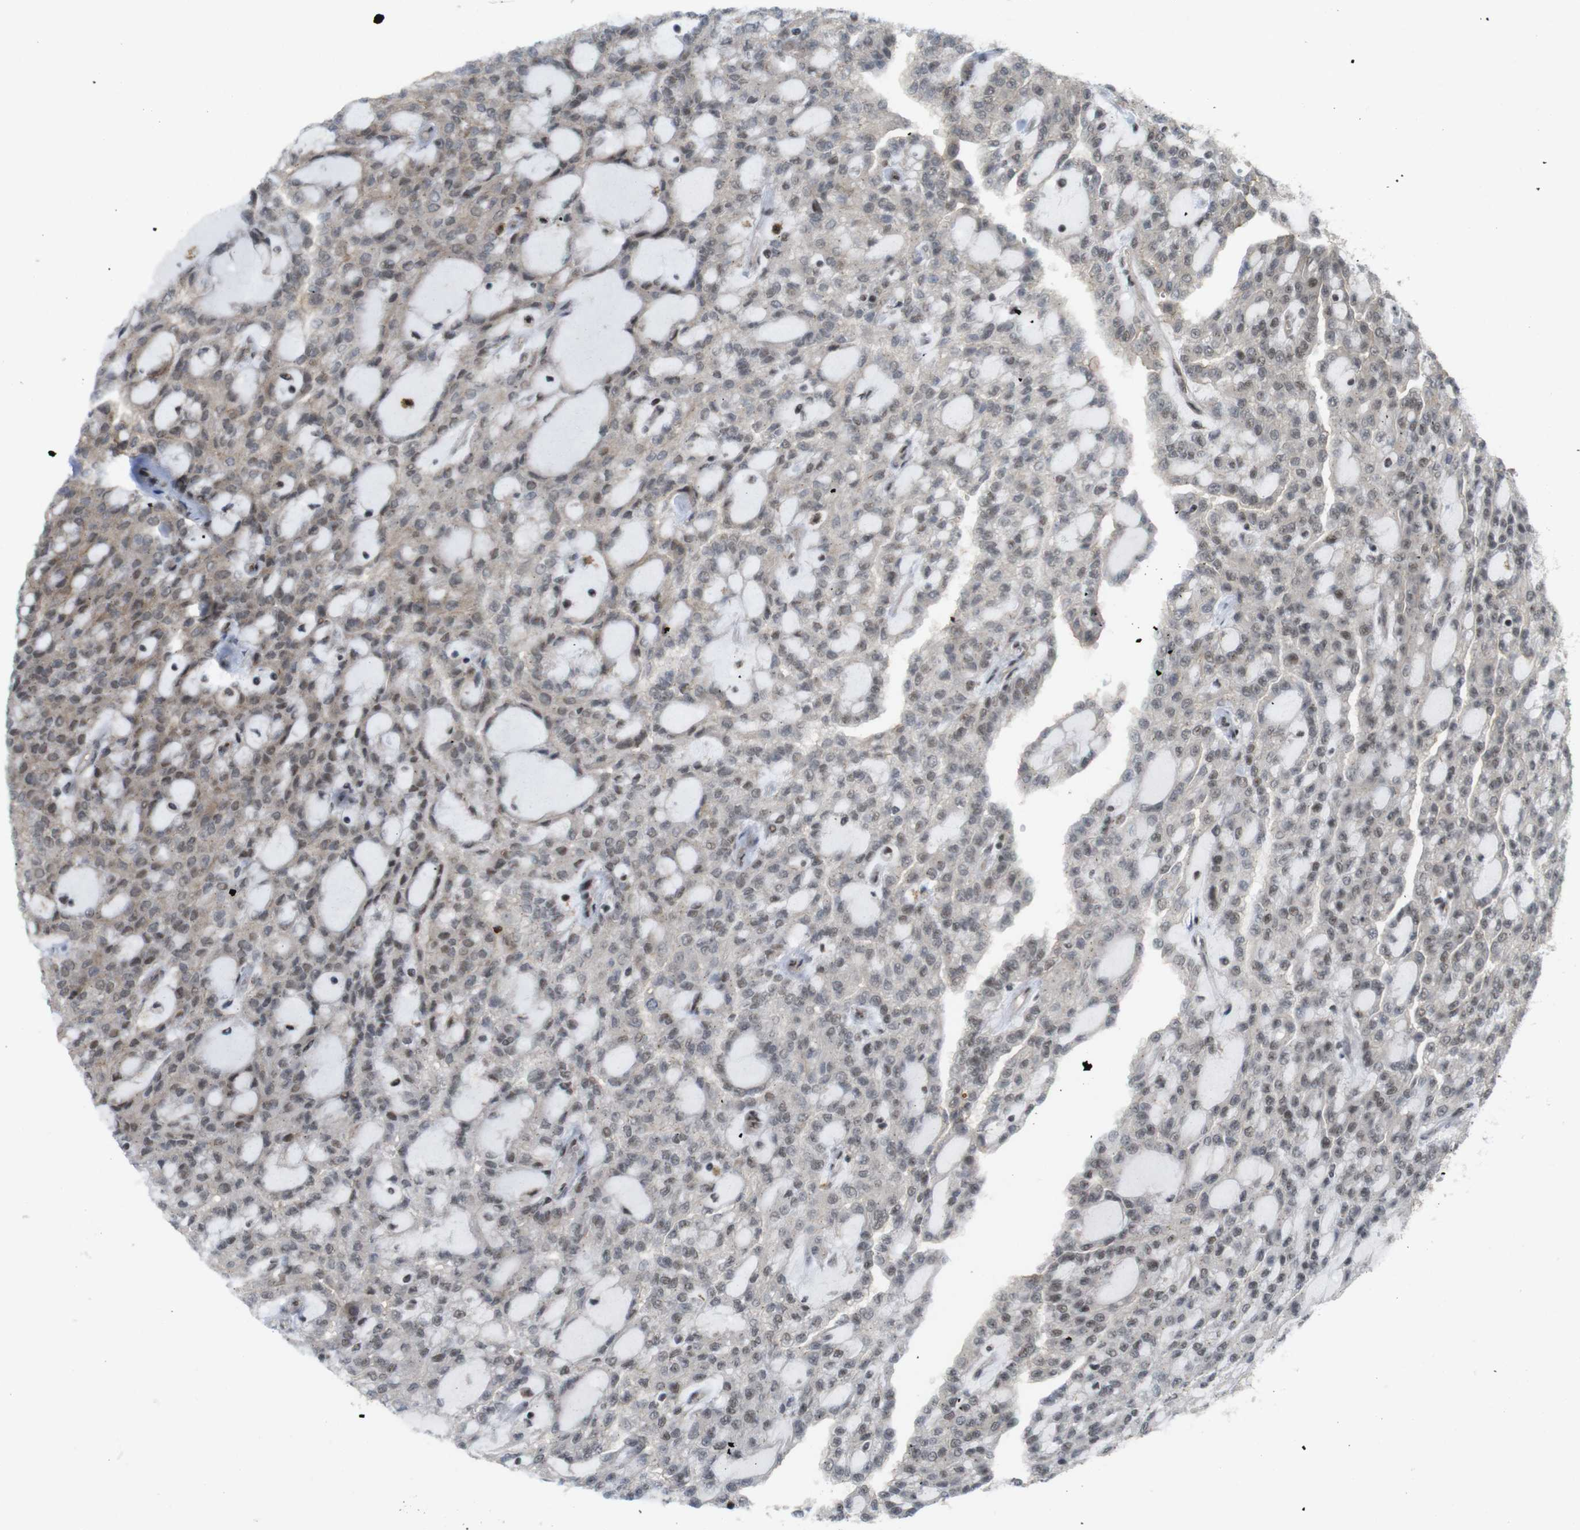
{"staining": {"intensity": "moderate", "quantity": ">75%", "location": "nuclear"}, "tissue": "renal cancer", "cell_type": "Tumor cells", "image_type": "cancer", "snomed": [{"axis": "morphology", "description": "Adenocarcinoma, NOS"}, {"axis": "topography", "description": "Kidney"}], "caption": "Tumor cells show moderate nuclear positivity in about >75% of cells in renal cancer. (DAB (3,3'-diaminobenzidine) = brown stain, brightfield microscopy at high magnification).", "gene": "SP2", "patient": {"sex": "male", "age": 63}}